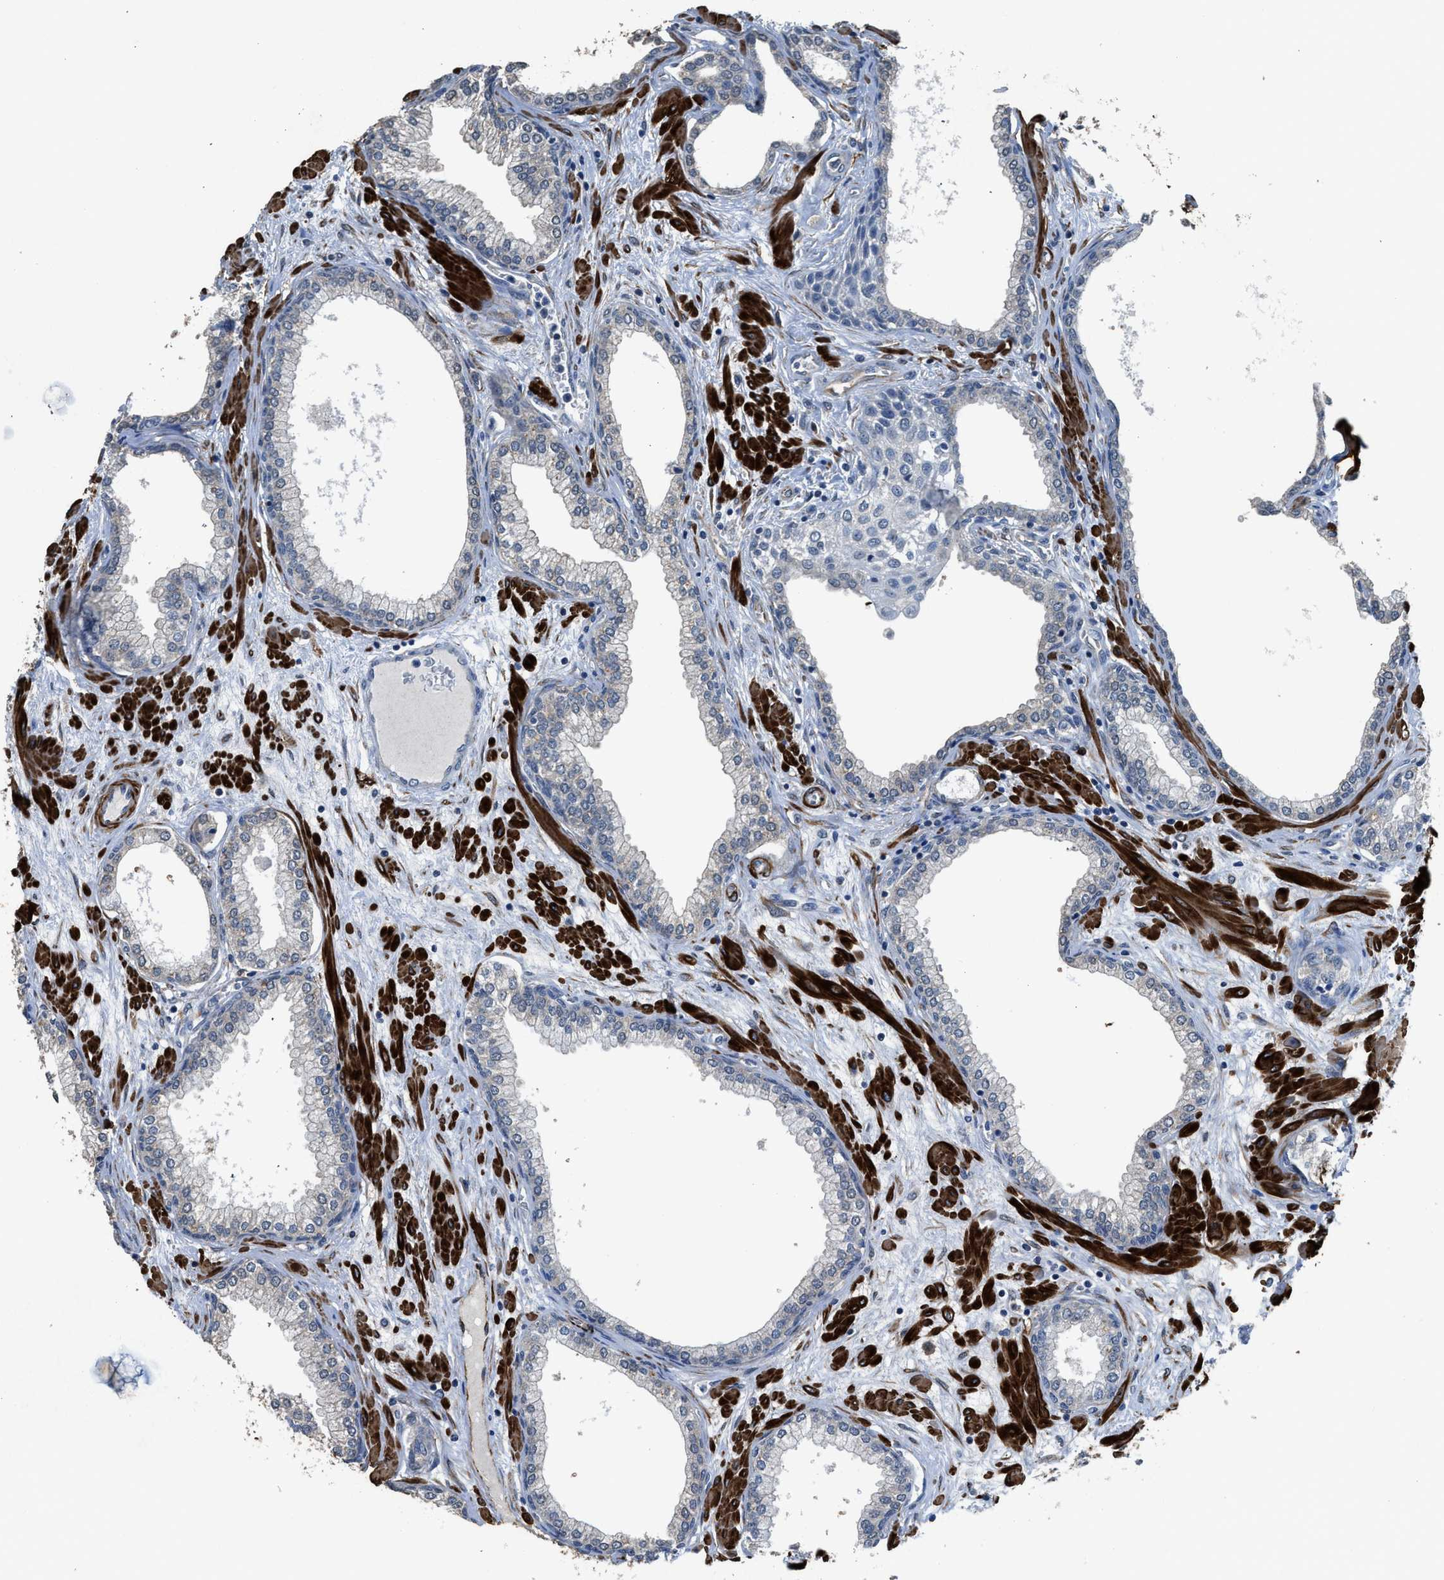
{"staining": {"intensity": "negative", "quantity": "none", "location": "none"}, "tissue": "prostate", "cell_type": "Glandular cells", "image_type": "normal", "snomed": [{"axis": "morphology", "description": "Normal tissue, NOS"}, {"axis": "morphology", "description": "Urothelial carcinoma, Low grade"}, {"axis": "topography", "description": "Urinary bladder"}, {"axis": "topography", "description": "Prostate"}], "caption": "Immunohistochemistry of normal prostate demonstrates no positivity in glandular cells. Brightfield microscopy of immunohistochemistry stained with DAB (brown) and hematoxylin (blue), captured at high magnification.", "gene": "SYNM", "patient": {"sex": "male", "age": 60}}